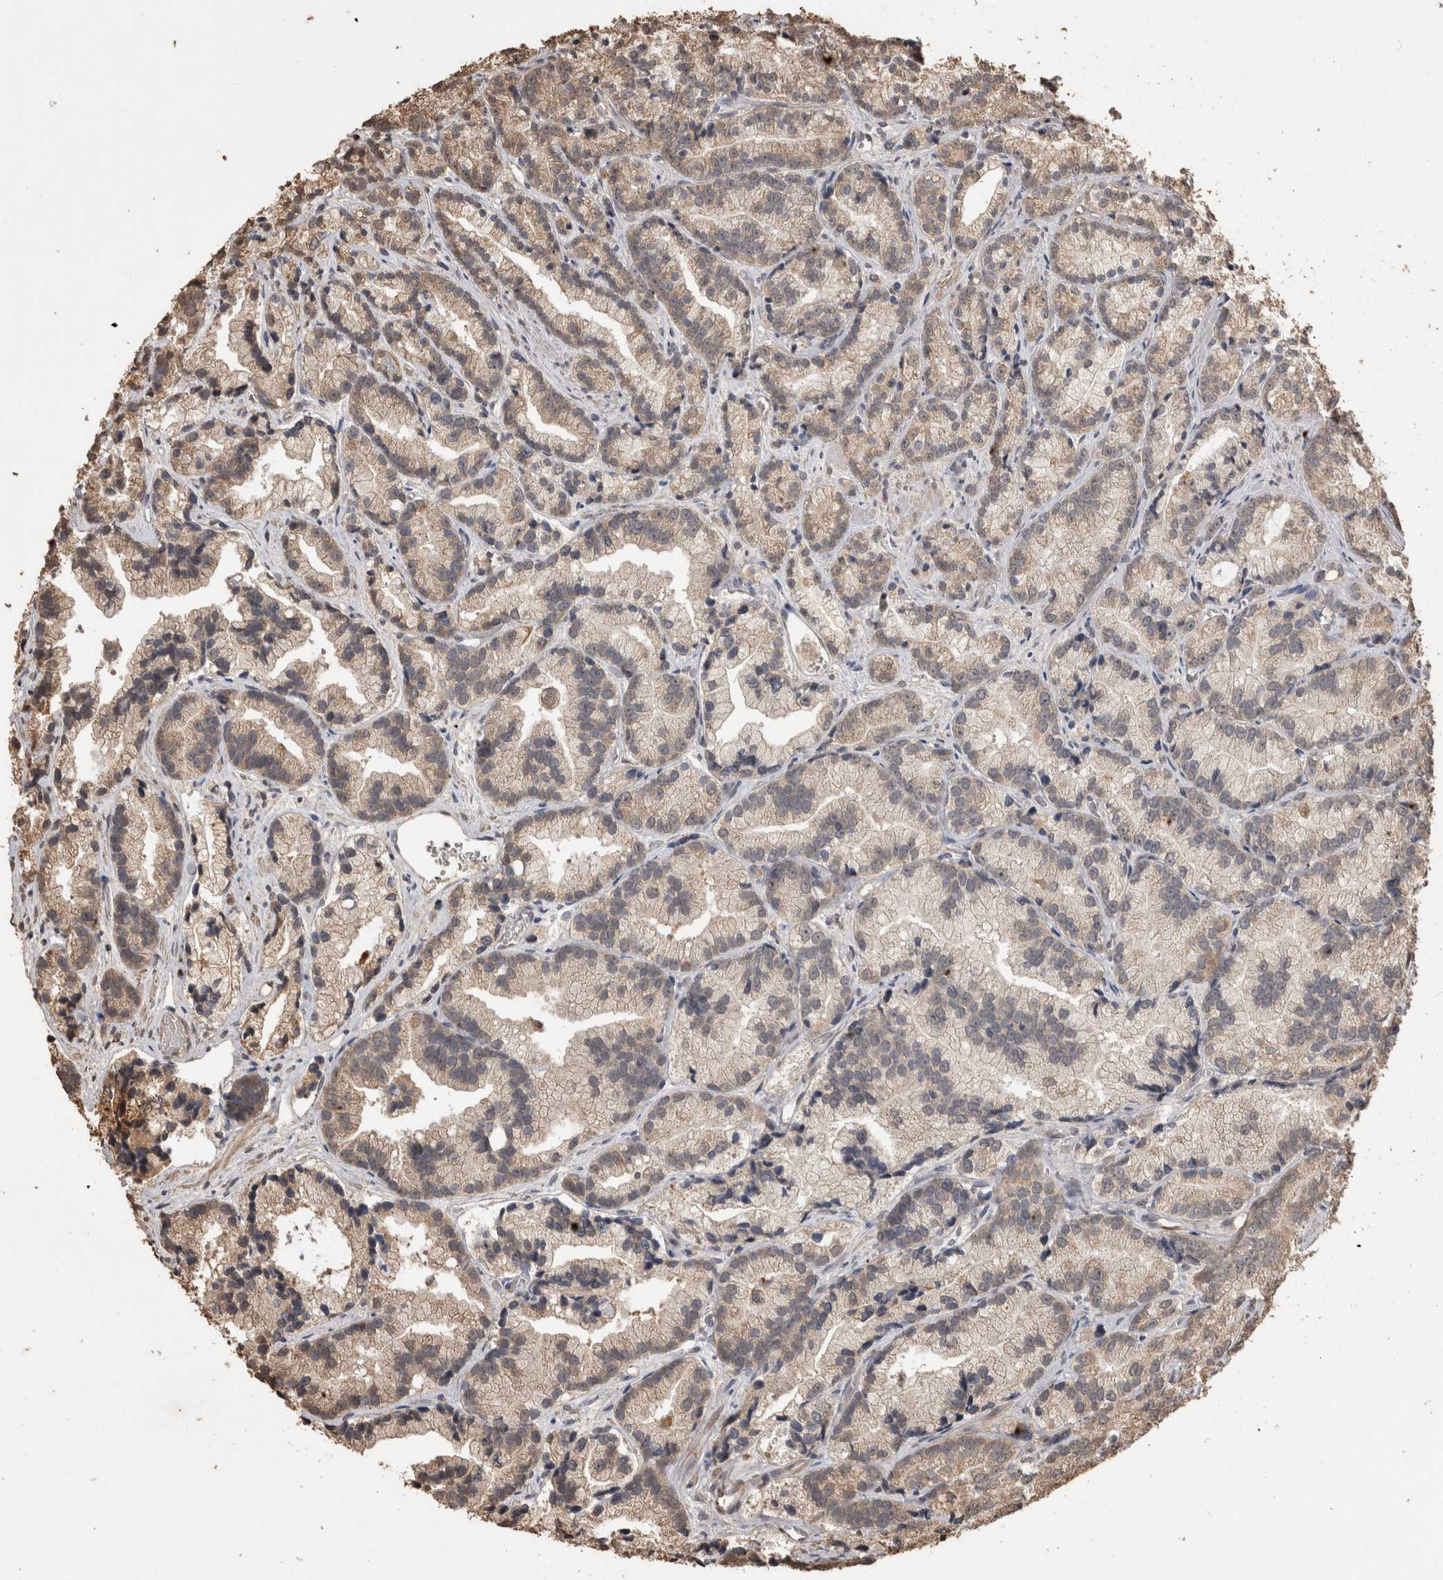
{"staining": {"intensity": "weak", "quantity": ">75%", "location": "cytoplasmic/membranous"}, "tissue": "prostate cancer", "cell_type": "Tumor cells", "image_type": "cancer", "snomed": [{"axis": "morphology", "description": "Adenocarcinoma, Low grade"}, {"axis": "topography", "description": "Prostate"}], "caption": "IHC (DAB) staining of human prostate cancer shows weak cytoplasmic/membranous protein staining in about >75% of tumor cells.", "gene": "SOCS5", "patient": {"sex": "male", "age": 89}}